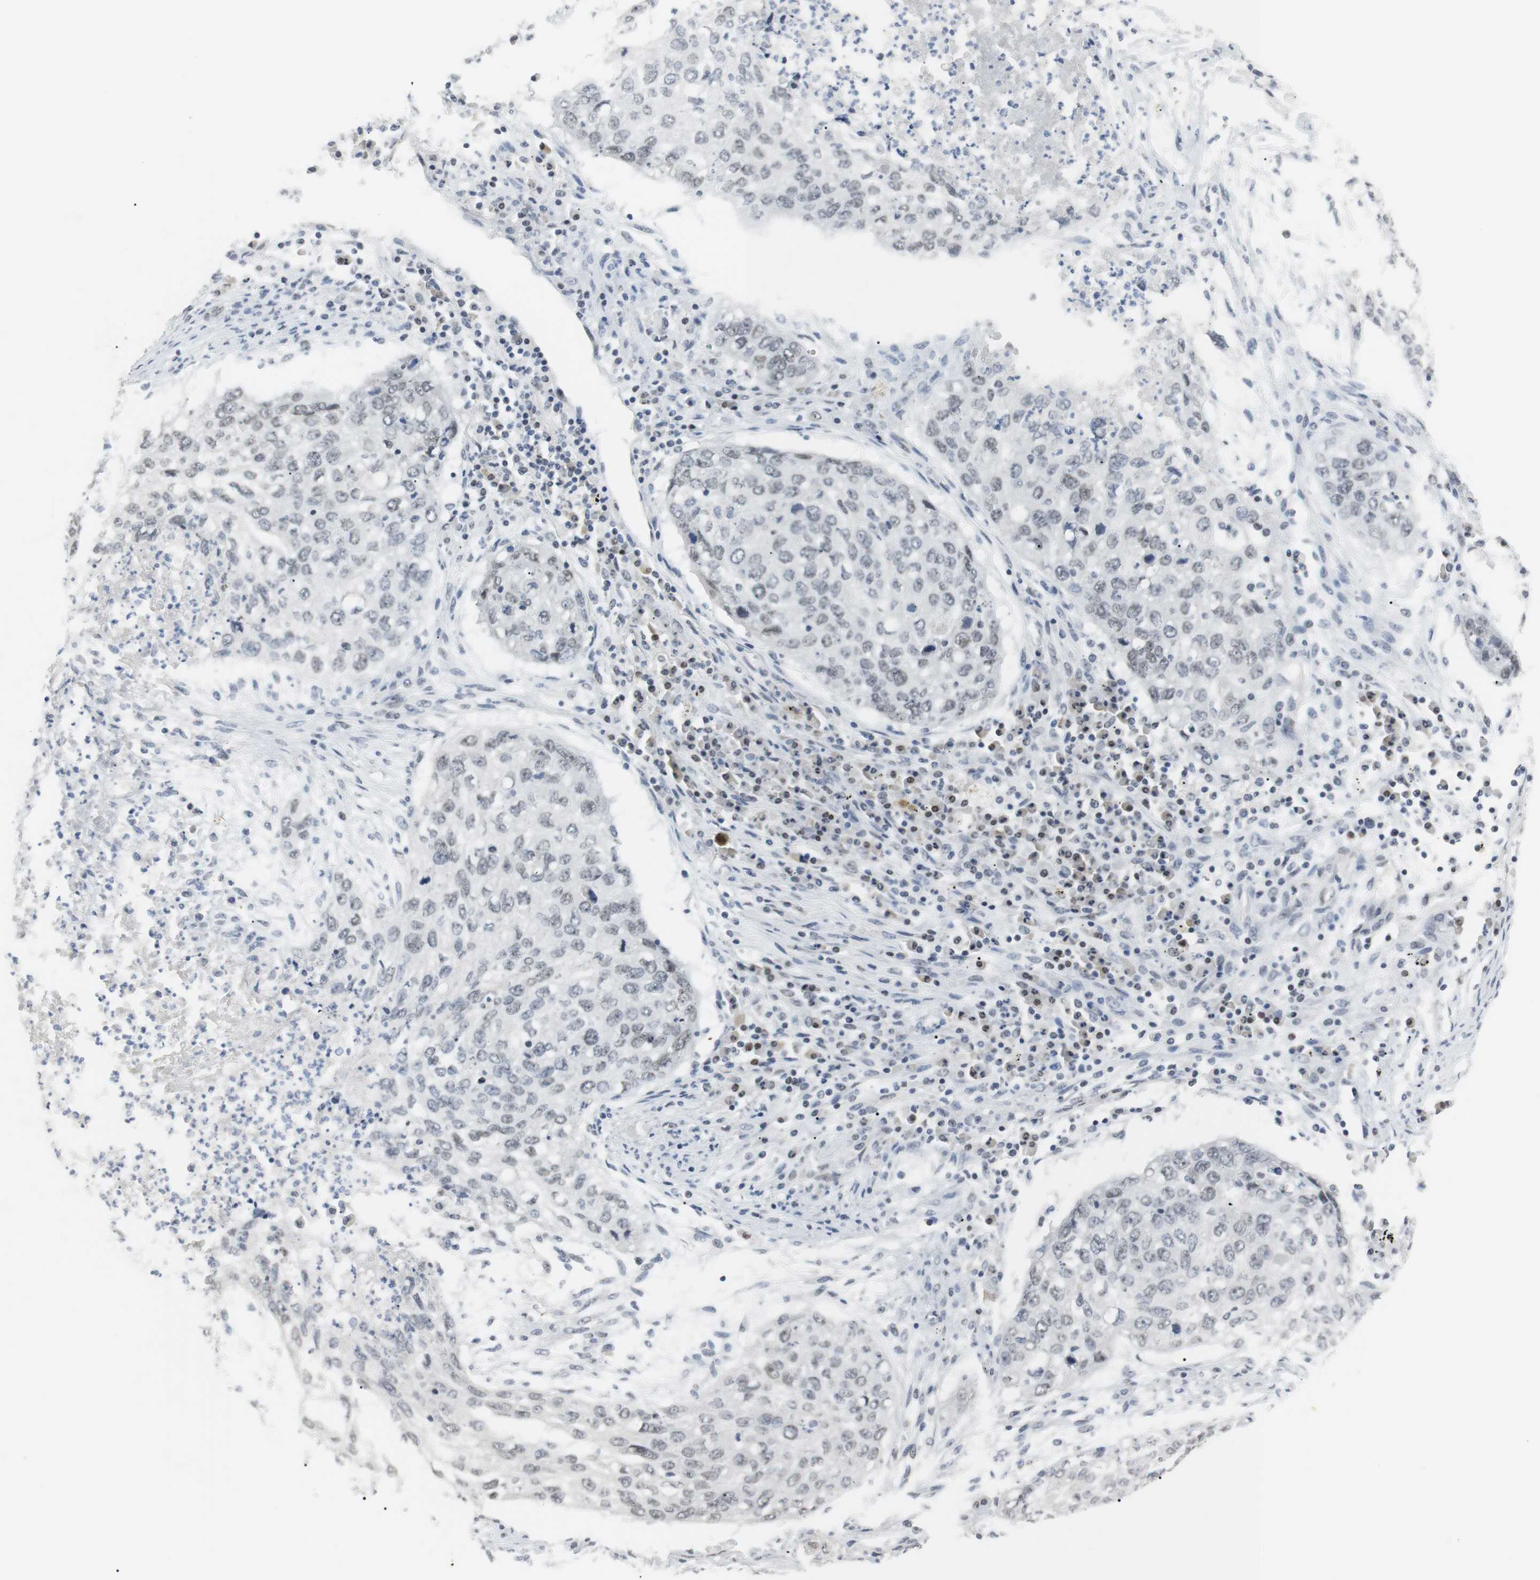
{"staining": {"intensity": "weak", "quantity": "<25%", "location": "nuclear"}, "tissue": "lung cancer", "cell_type": "Tumor cells", "image_type": "cancer", "snomed": [{"axis": "morphology", "description": "Squamous cell carcinoma, NOS"}, {"axis": "topography", "description": "Lung"}], "caption": "The immunohistochemistry image has no significant expression in tumor cells of lung cancer (squamous cell carcinoma) tissue. Nuclei are stained in blue.", "gene": "BMI1", "patient": {"sex": "female", "age": 63}}